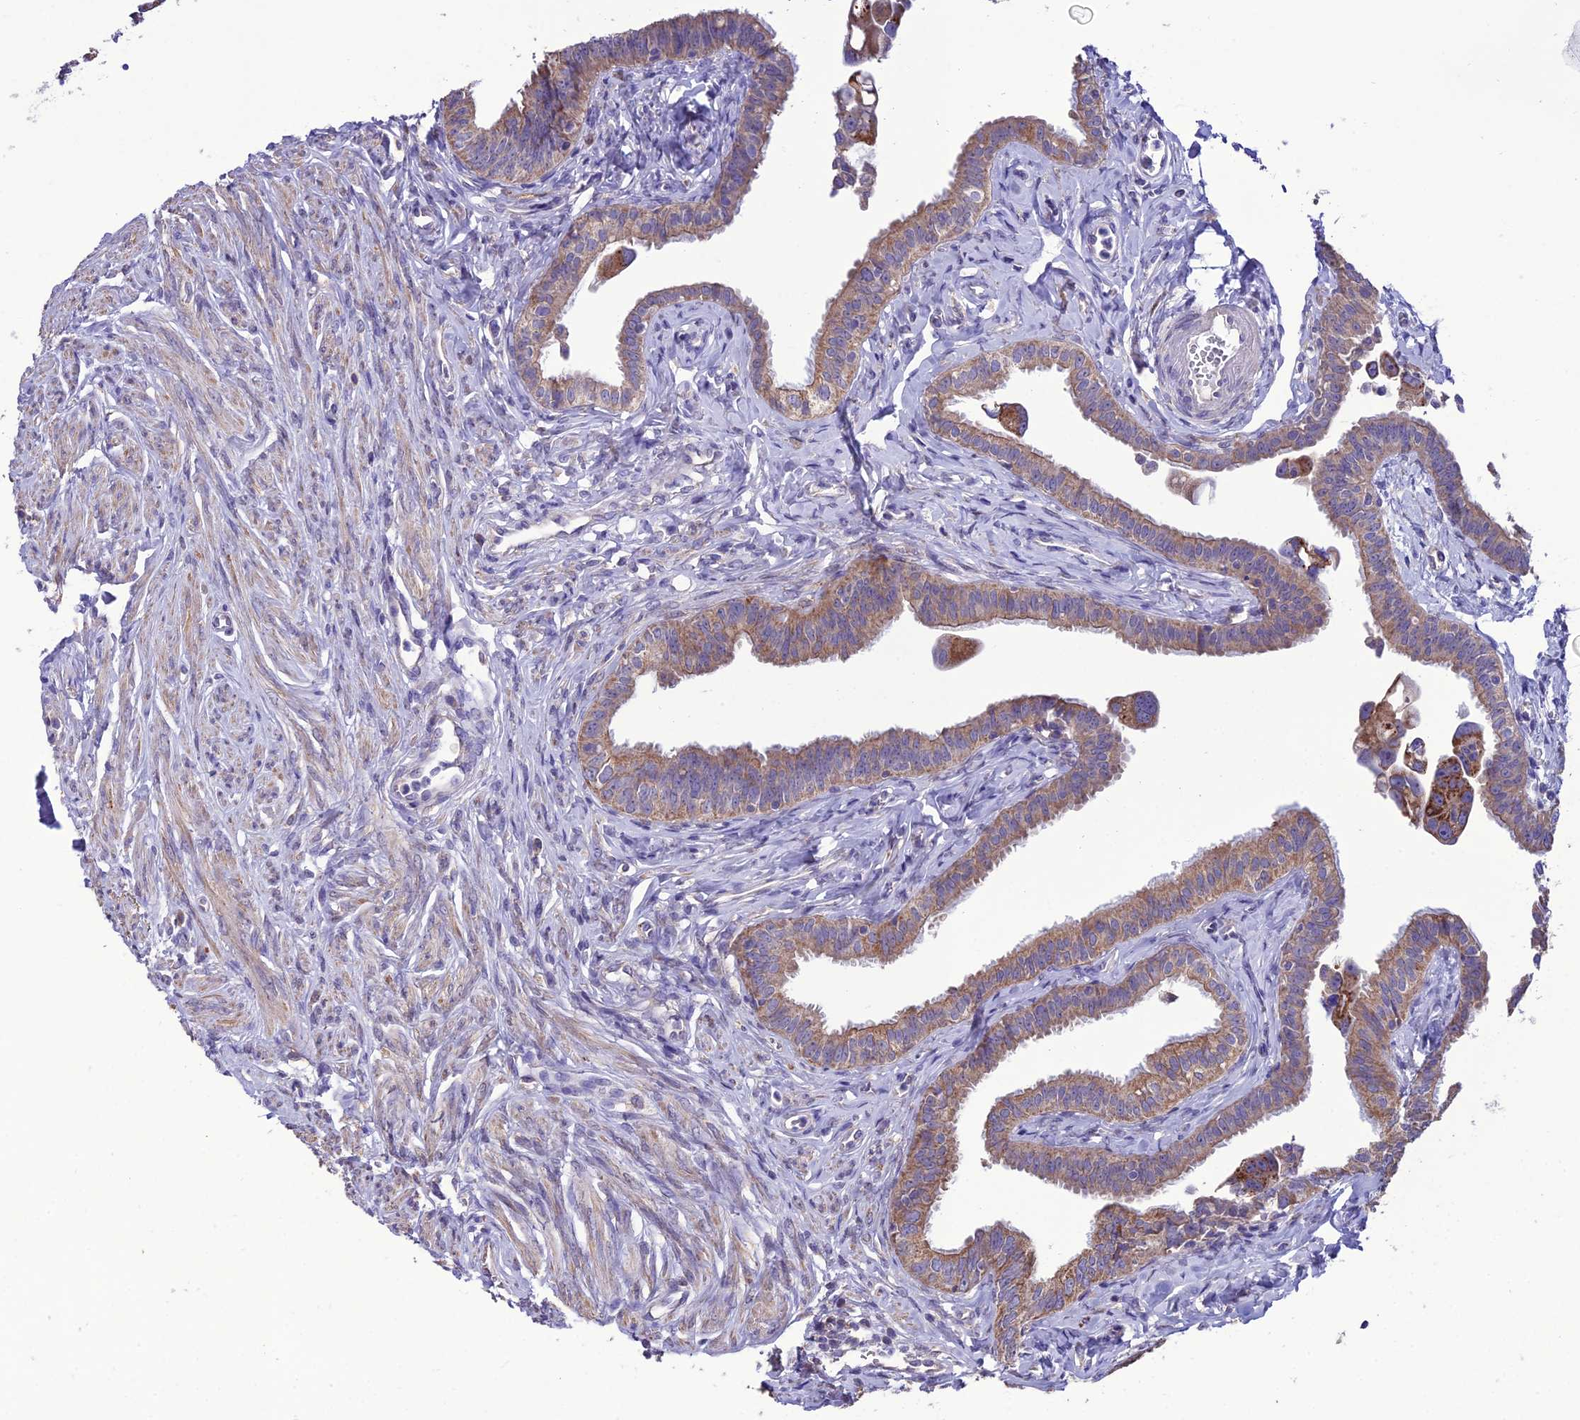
{"staining": {"intensity": "moderate", "quantity": ">75%", "location": "cytoplasmic/membranous"}, "tissue": "fallopian tube", "cell_type": "Glandular cells", "image_type": "normal", "snomed": [{"axis": "morphology", "description": "Normal tissue, NOS"}, {"axis": "morphology", "description": "Carcinoma, NOS"}, {"axis": "topography", "description": "Fallopian tube"}, {"axis": "topography", "description": "Ovary"}], "caption": "Immunohistochemical staining of unremarkable fallopian tube exhibits moderate cytoplasmic/membranous protein staining in approximately >75% of glandular cells.", "gene": "HOGA1", "patient": {"sex": "female", "age": 59}}